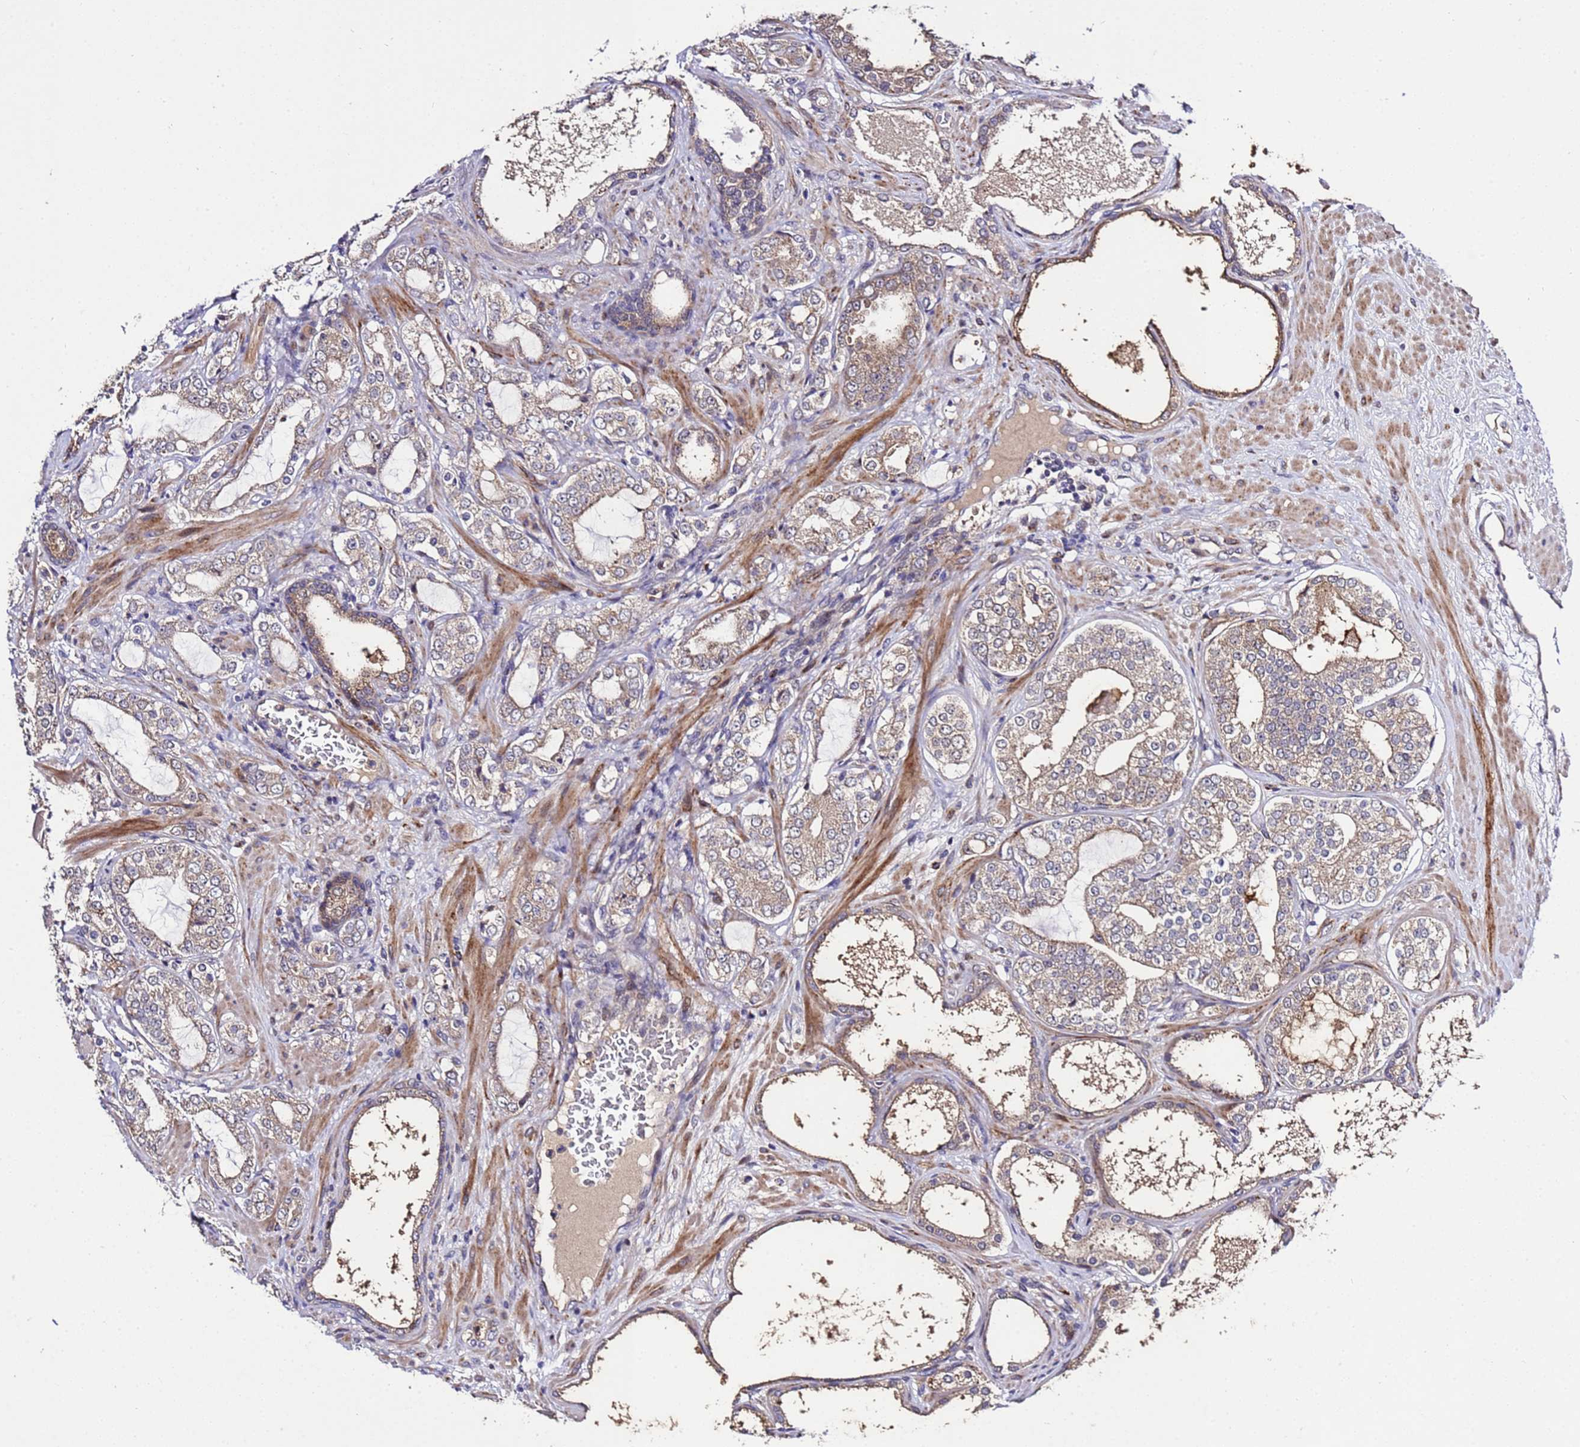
{"staining": {"intensity": "weak", "quantity": "25%-75%", "location": "cytoplasmic/membranous"}, "tissue": "prostate cancer", "cell_type": "Tumor cells", "image_type": "cancer", "snomed": [{"axis": "morphology", "description": "Adenocarcinoma, High grade"}, {"axis": "topography", "description": "Prostate"}], "caption": "Weak cytoplasmic/membranous positivity is present in approximately 25%-75% of tumor cells in prostate cancer (high-grade adenocarcinoma).", "gene": "PLXDC2", "patient": {"sex": "male", "age": 64}}